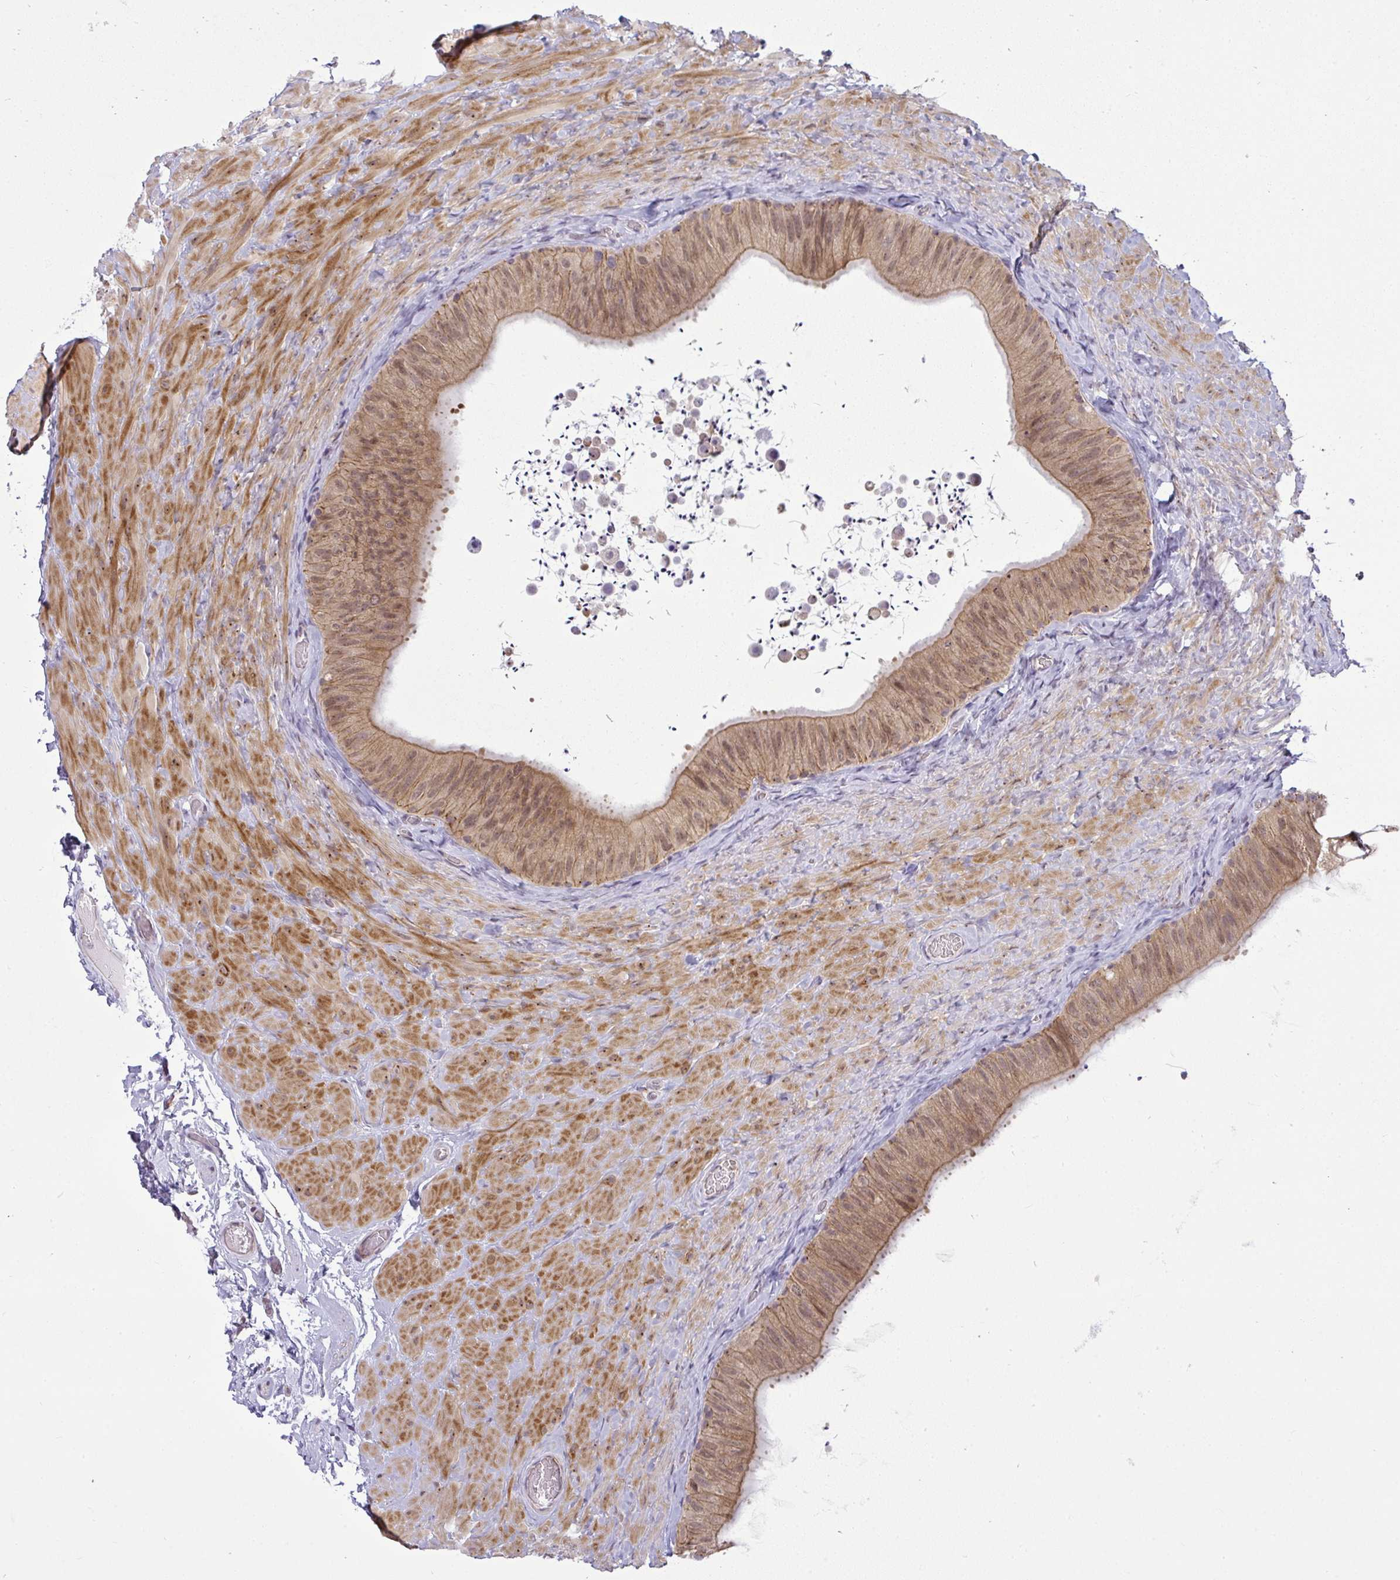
{"staining": {"intensity": "moderate", "quantity": ">75%", "location": "cytoplasmic/membranous,nuclear"}, "tissue": "epididymis", "cell_type": "Glandular cells", "image_type": "normal", "snomed": [{"axis": "morphology", "description": "Normal tissue, NOS"}, {"axis": "topography", "description": "Epididymis, spermatic cord, NOS"}, {"axis": "topography", "description": "Epididymis"}], "caption": "Immunohistochemical staining of benign human epididymis displays medium levels of moderate cytoplasmic/membranous,nuclear expression in approximately >75% of glandular cells. (Brightfield microscopy of DAB IHC at high magnification).", "gene": "DZIP1", "patient": {"sex": "male", "age": 31}}